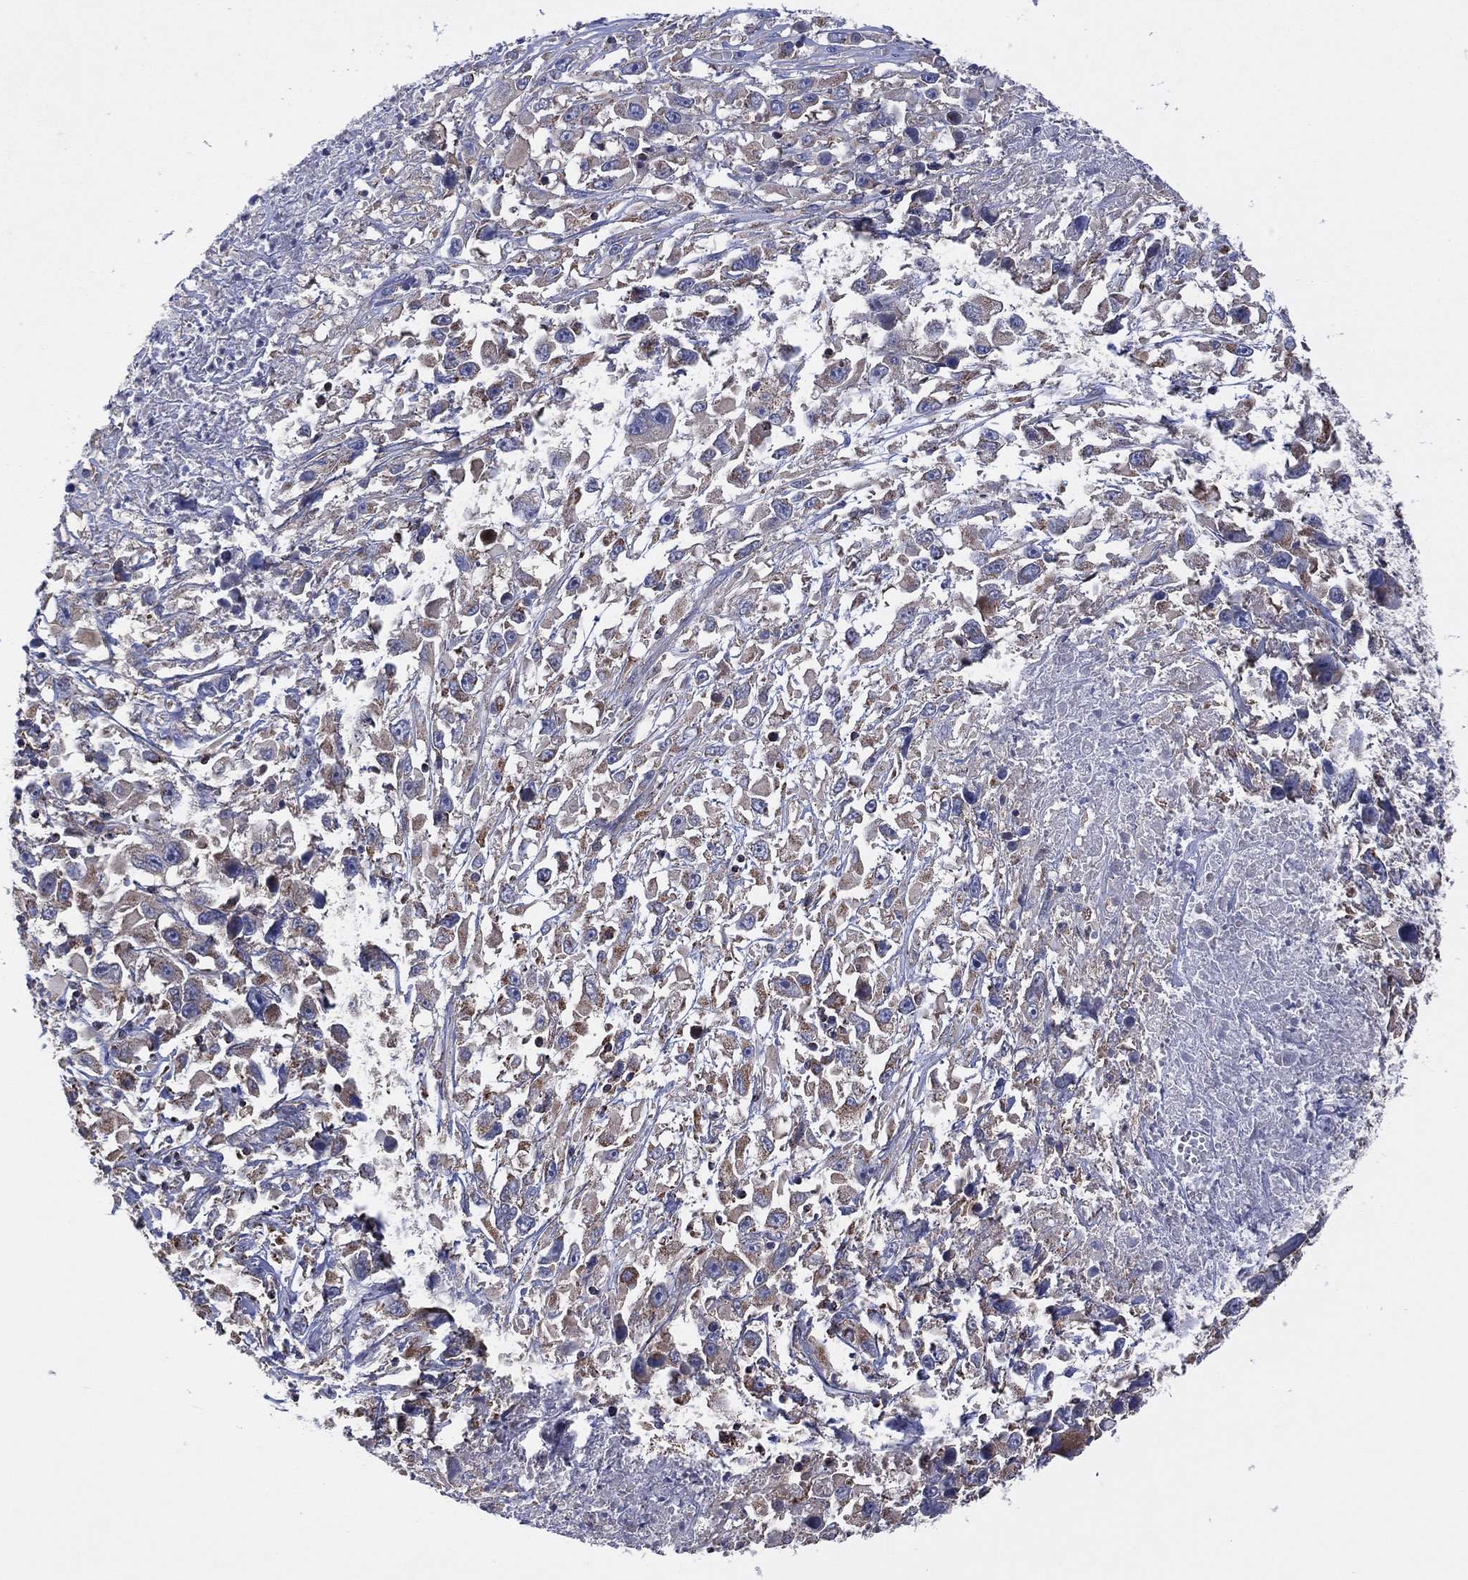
{"staining": {"intensity": "weak", "quantity": "<25%", "location": "cytoplasmic/membranous"}, "tissue": "melanoma", "cell_type": "Tumor cells", "image_type": "cancer", "snomed": [{"axis": "morphology", "description": "Malignant melanoma, Metastatic site"}, {"axis": "topography", "description": "Soft tissue"}], "caption": "Immunohistochemical staining of malignant melanoma (metastatic site) reveals no significant staining in tumor cells.", "gene": "PIDD1", "patient": {"sex": "male", "age": 50}}